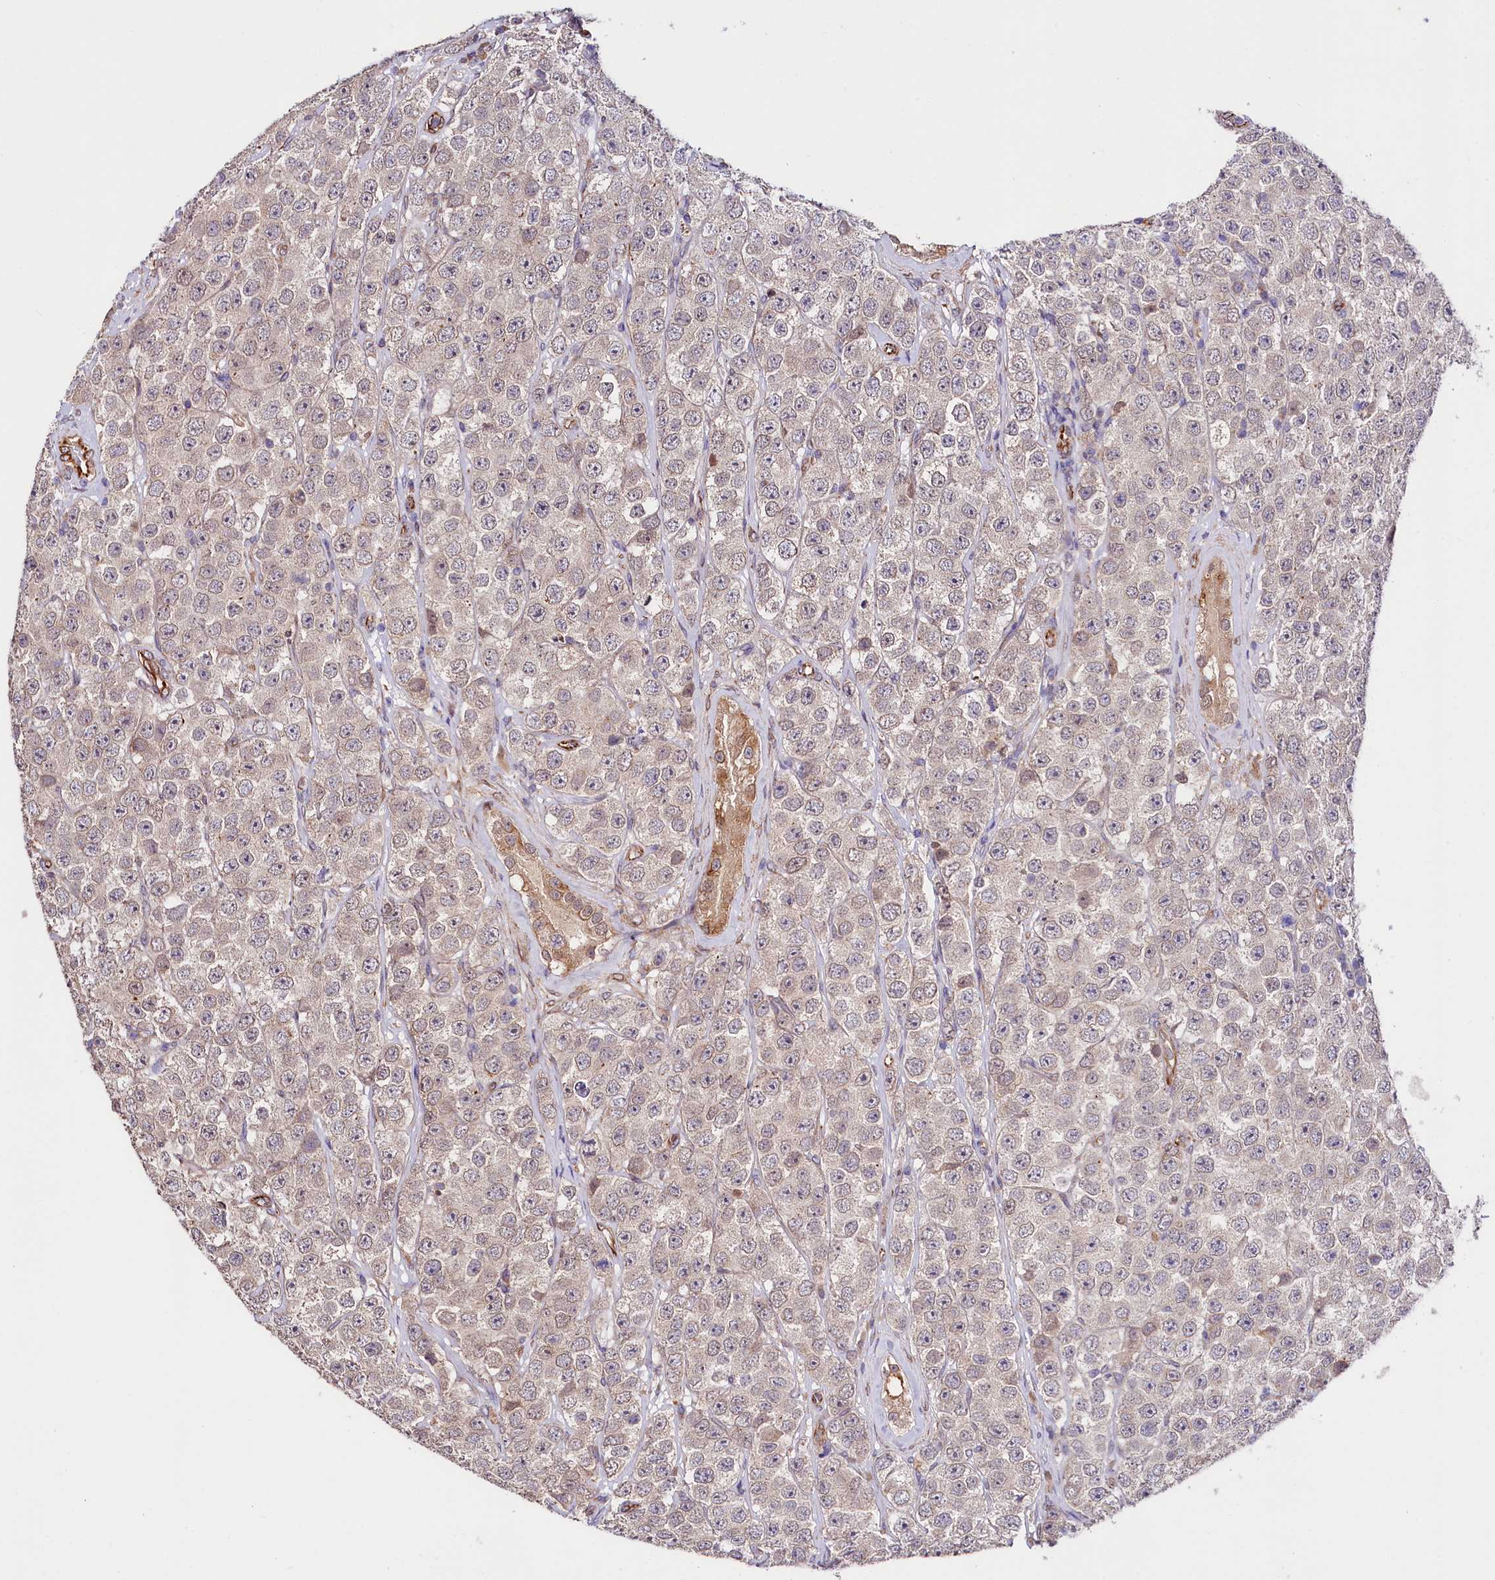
{"staining": {"intensity": "weak", "quantity": "<25%", "location": "nuclear"}, "tissue": "testis cancer", "cell_type": "Tumor cells", "image_type": "cancer", "snomed": [{"axis": "morphology", "description": "Seminoma, NOS"}, {"axis": "topography", "description": "Testis"}], "caption": "IHC photomicrograph of seminoma (testis) stained for a protein (brown), which displays no expression in tumor cells. The staining was performed using DAB to visualize the protein expression in brown, while the nuclei were stained in blue with hematoxylin (Magnification: 20x).", "gene": "TTC12", "patient": {"sex": "male", "age": 28}}